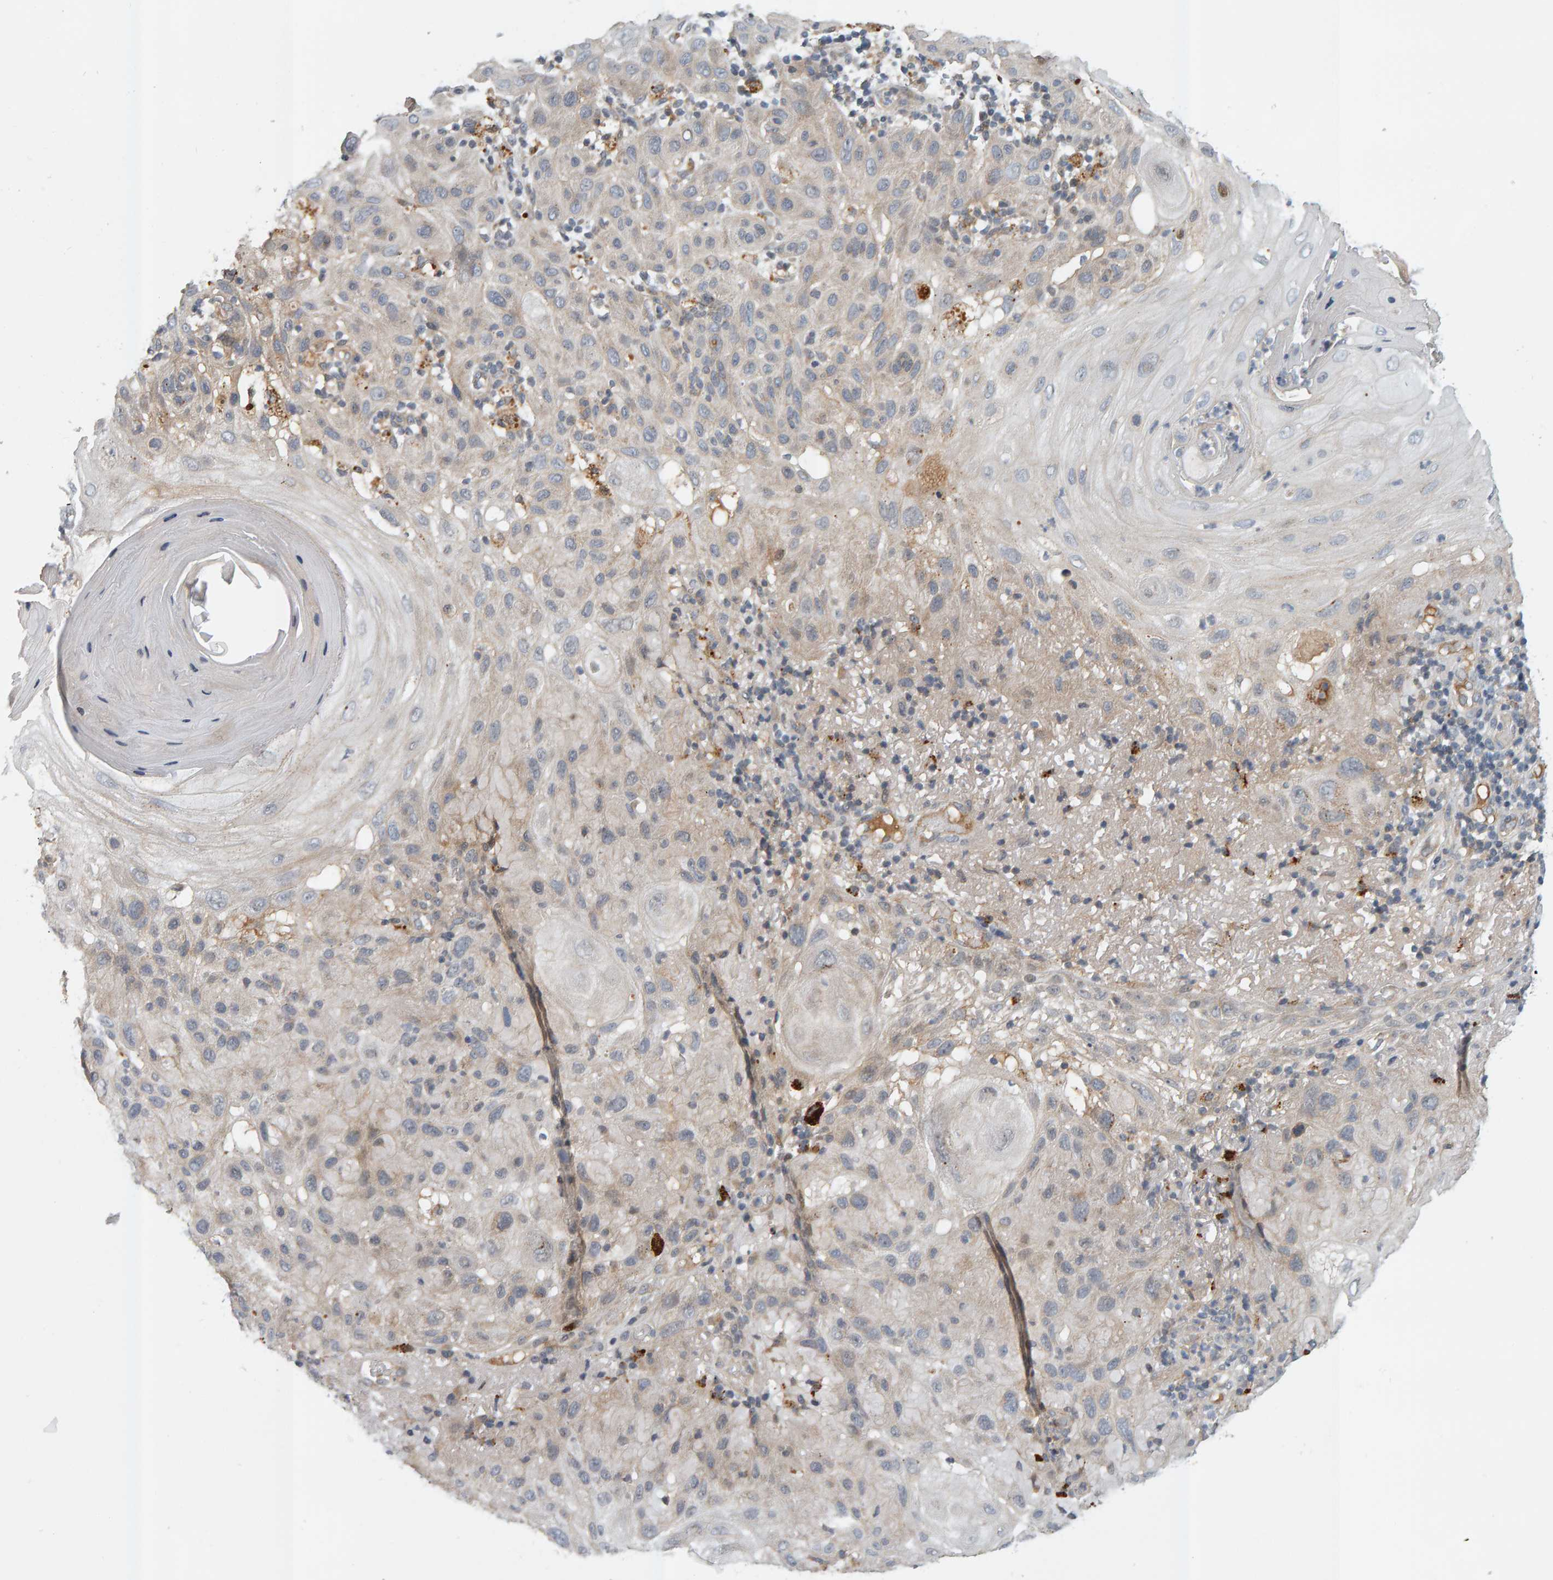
{"staining": {"intensity": "weak", "quantity": "<25%", "location": "cytoplasmic/membranous"}, "tissue": "skin cancer", "cell_type": "Tumor cells", "image_type": "cancer", "snomed": [{"axis": "morphology", "description": "Squamous cell carcinoma, NOS"}, {"axis": "topography", "description": "Skin"}], "caption": "Skin squamous cell carcinoma stained for a protein using immunohistochemistry shows no staining tumor cells.", "gene": "ZNF160", "patient": {"sex": "female", "age": 96}}